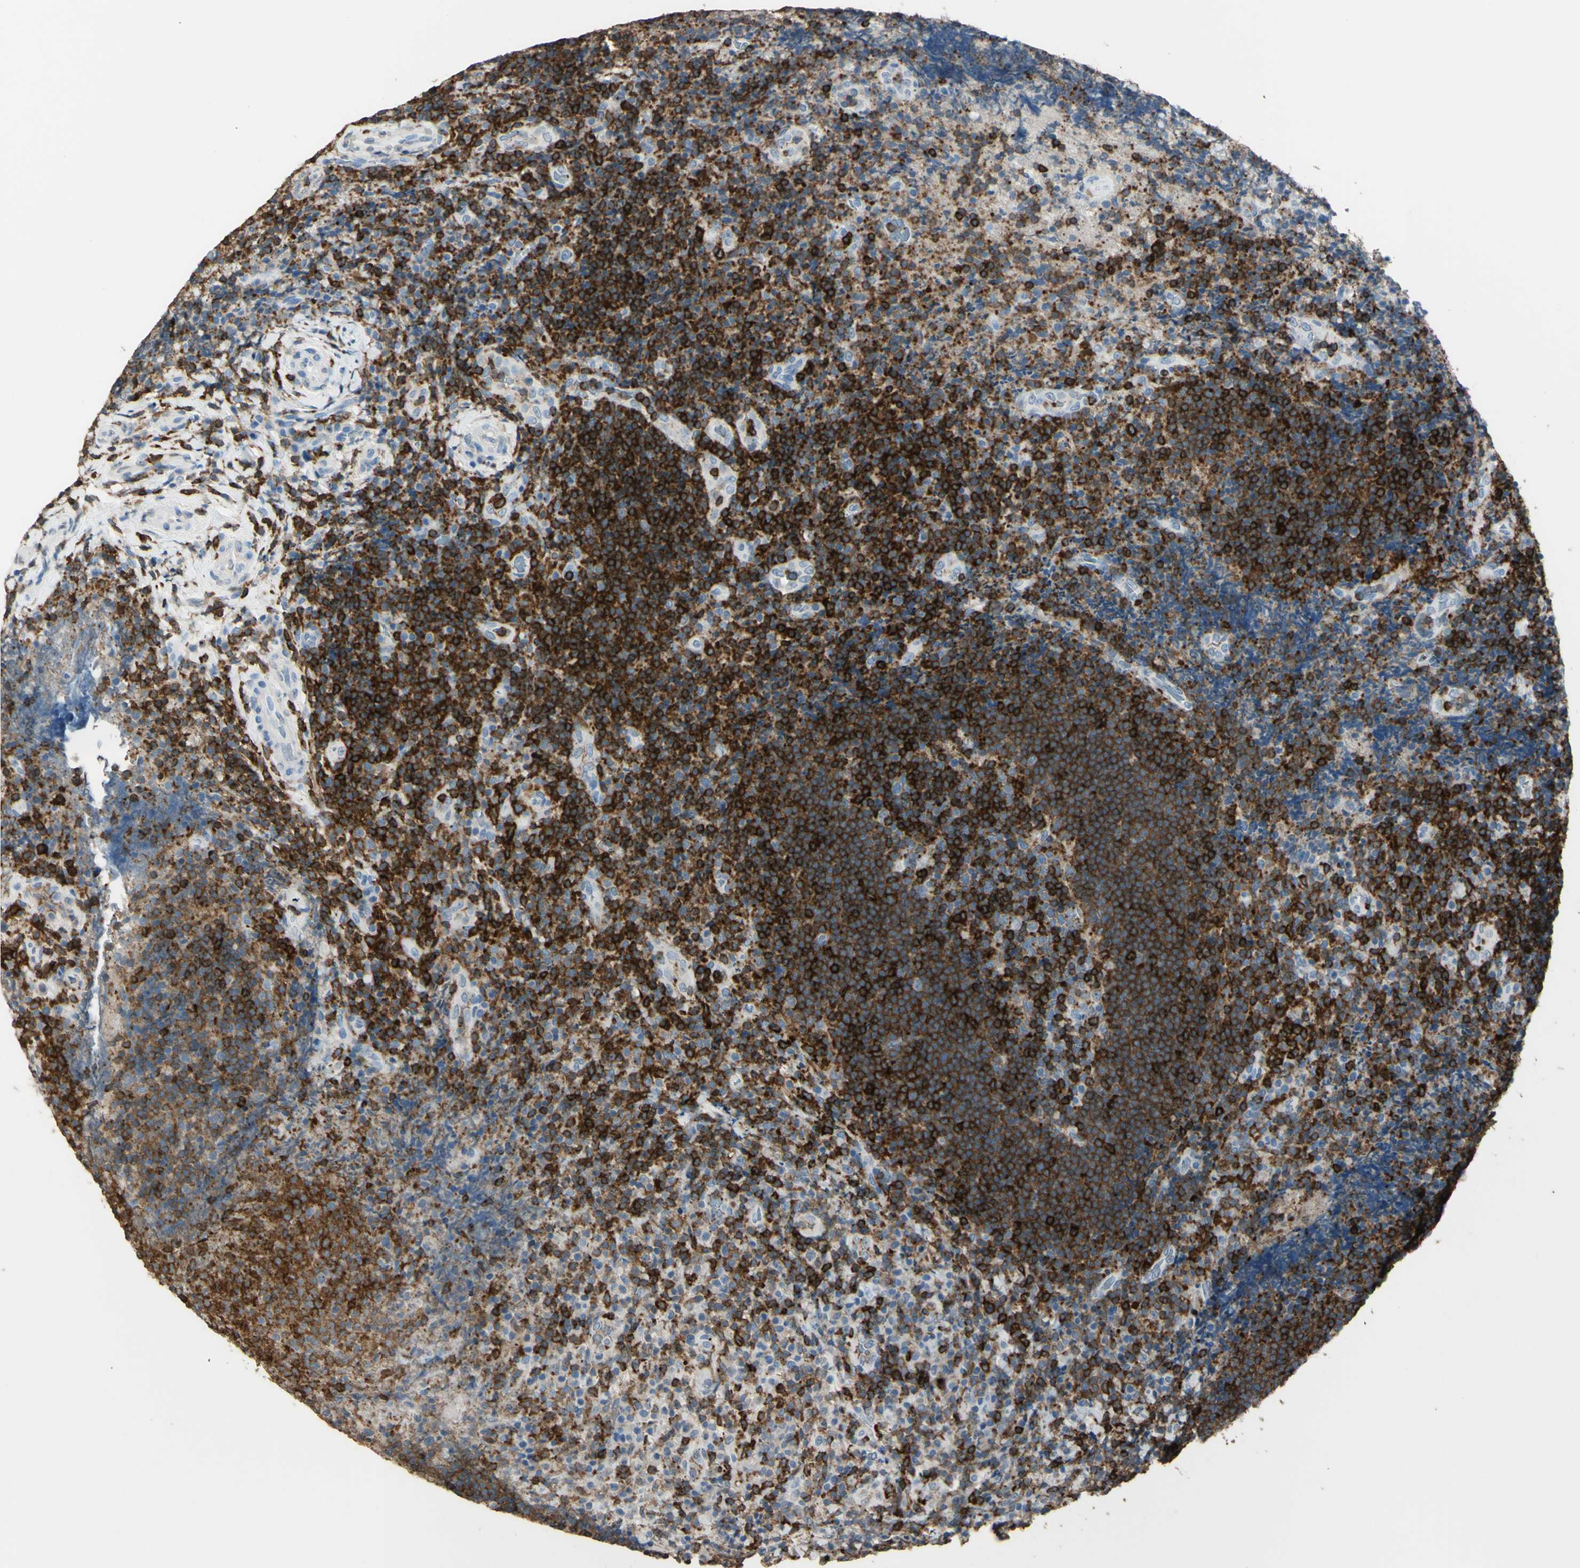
{"staining": {"intensity": "strong", "quantity": ">75%", "location": "cytoplasmic/membranous"}, "tissue": "lymphoma", "cell_type": "Tumor cells", "image_type": "cancer", "snomed": [{"axis": "morphology", "description": "Malignant lymphoma, non-Hodgkin's type, High grade"}, {"axis": "topography", "description": "Tonsil"}], "caption": "Immunohistochemistry (IHC) of high-grade malignant lymphoma, non-Hodgkin's type displays high levels of strong cytoplasmic/membranous staining in about >75% of tumor cells.", "gene": "PSTPIP1", "patient": {"sex": "female", "age": 36}}